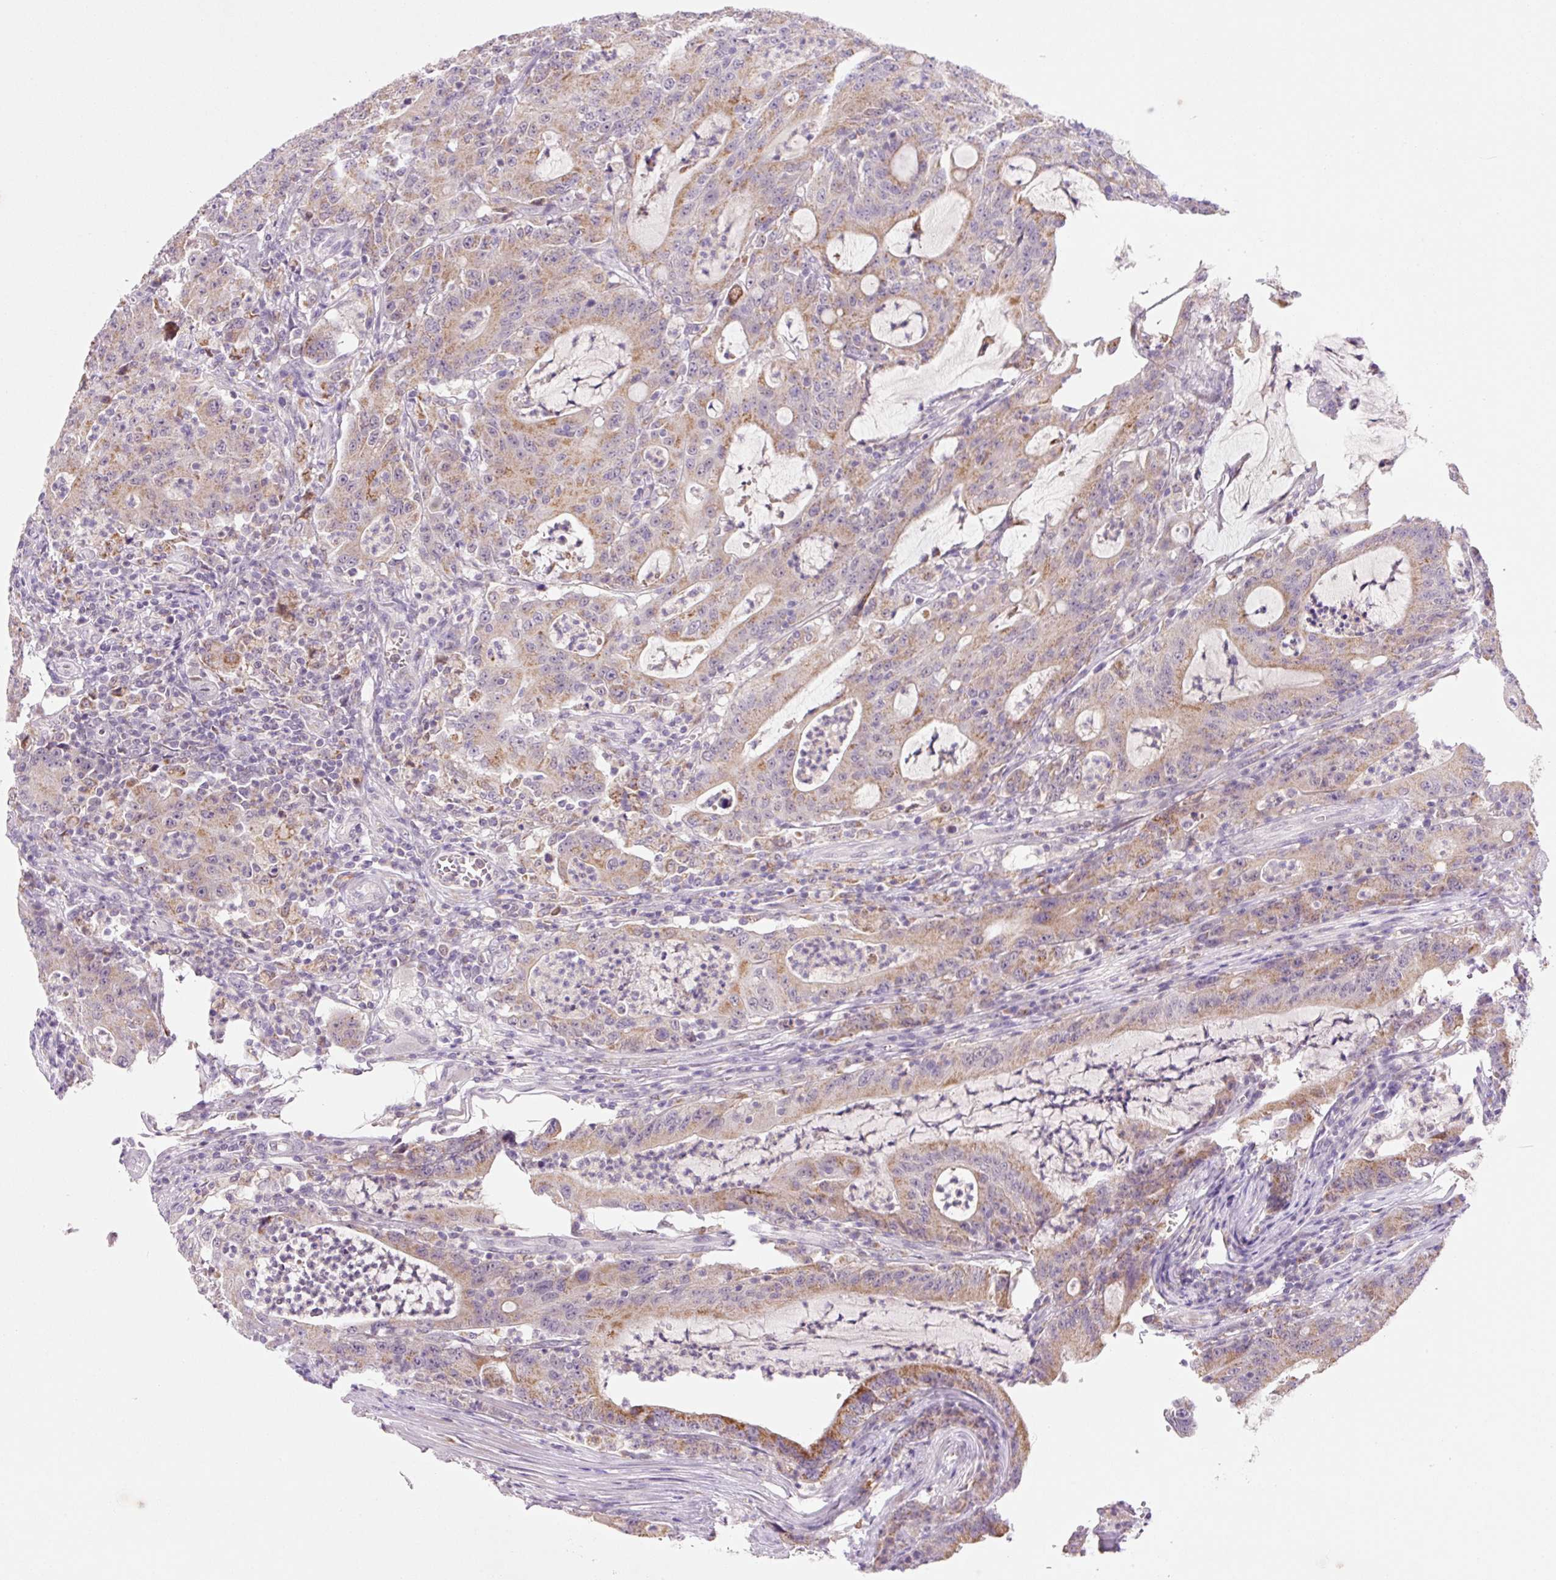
{"staining": {"intensity": "weak", "quantity": "25%-75%", "location": "cytoplasmic/membranous"}, "tissue": "colorectal cancer", "cell_type": "Tumor cells", "image_type": "cancer", "snomed": [{"axis": "morphology", "description": "Adenocarcinoma, NOS"}, {"axis": "topography", "description": "Colon"}], "caption": "Weak cytoplasmic/membranous positivity is present in approximately 25%-75% of tumor cells in colorectal cancer. The staining is performed using DAB (3,3'-diaminobenzidine) brown chromogen to label protein expression. The nuclei are counter-stained blue using hematoxylin.", "gene": "PCK2", "patient": {"sex": "male", "age": 83}}